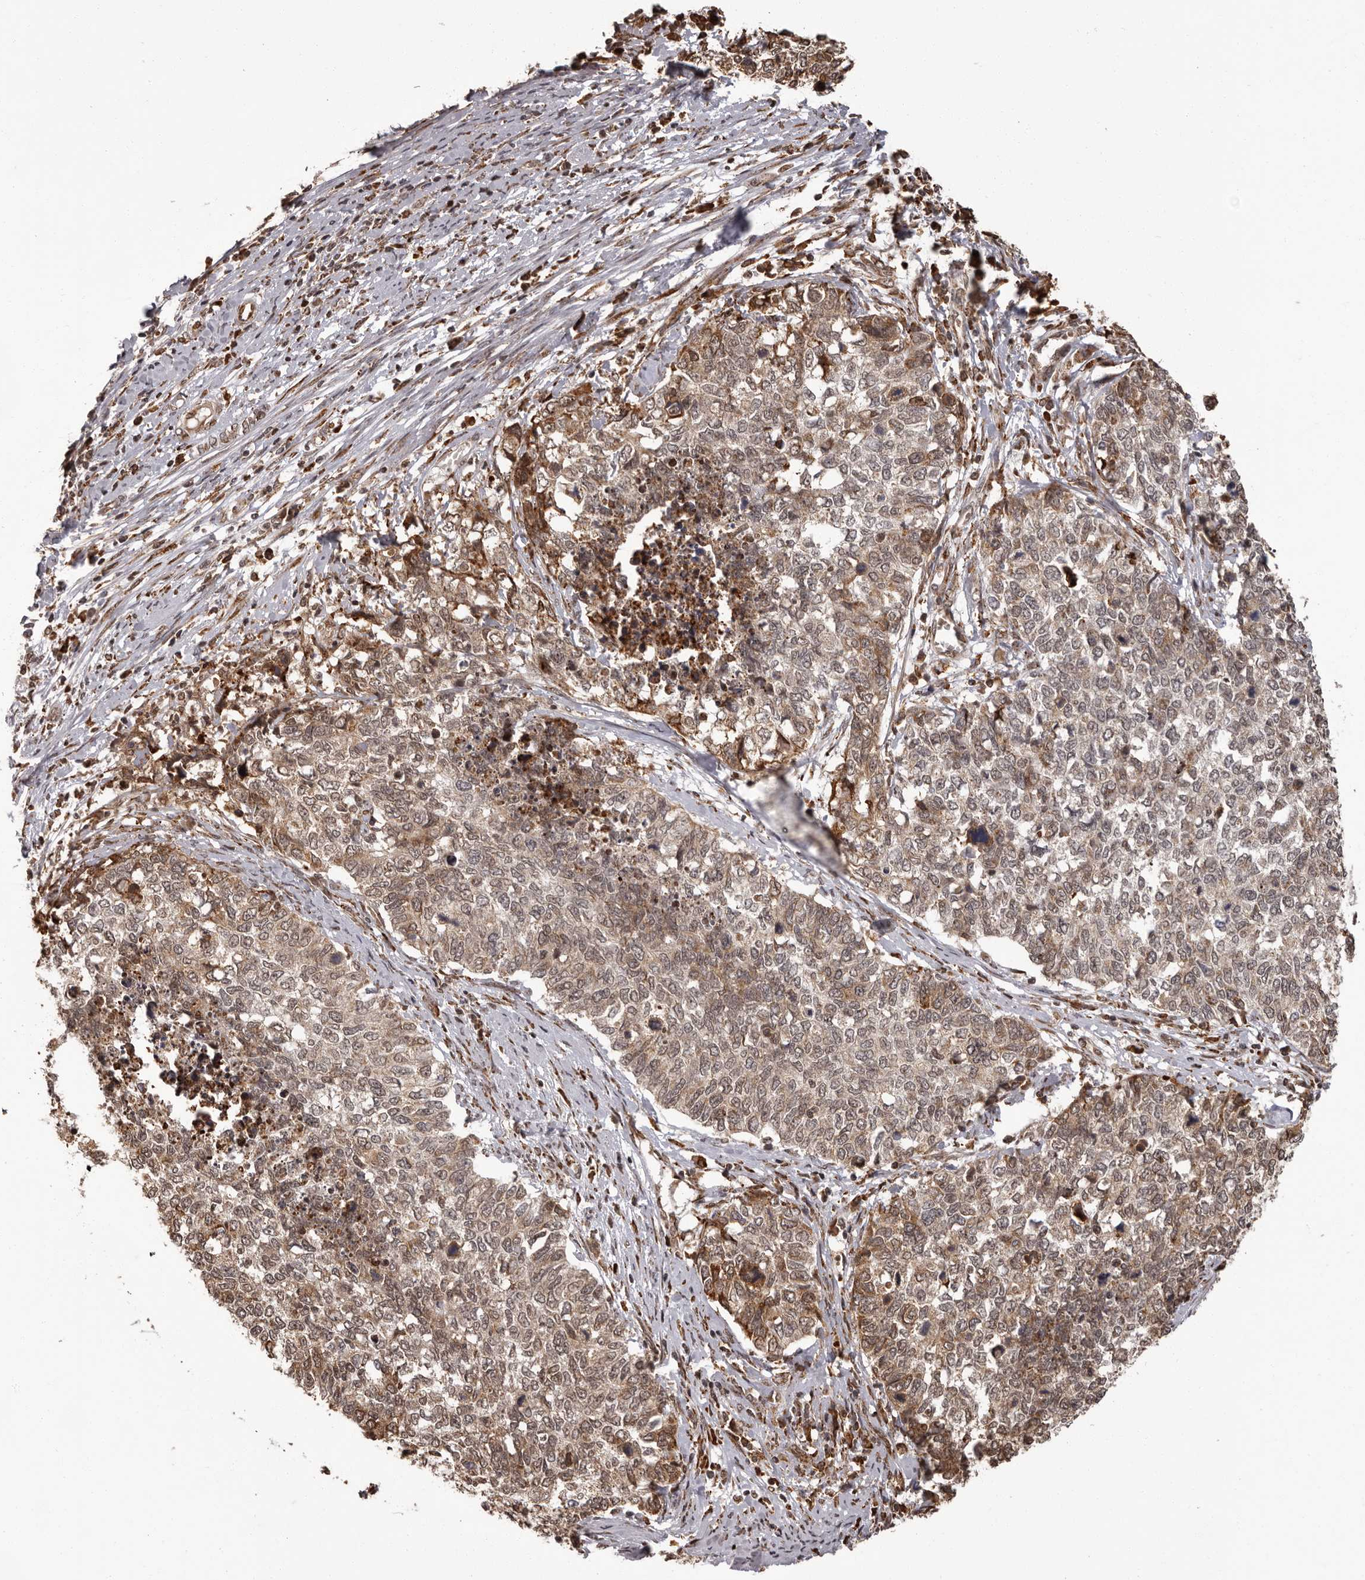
{"staining": {"intensity": "moderate", "quantity": ">75%", "location": "cytoplasmic/membranous,nuclear"}, "tissue": "cervical cancer", "cell_type": "Tumor cells", "image_type": "cancer", "snomed": [{"axis": "morphology", "description": "Squamous cell carcinoma, NOS"}, {"axis": "topography", "description": "Cervix"}], "caption": "Tumor cells show medium levels of moderate cytoplasmic/membranous and nuclear positivity in about >75% of cells in human cervical cancer (squamous cell carcinoma). (DAB (3,3'-diaminobenzidine) IHC with brightfield microscopy, high magnification).", "gene": "IL32", "patient": {"sex": "female", "age": 63}}